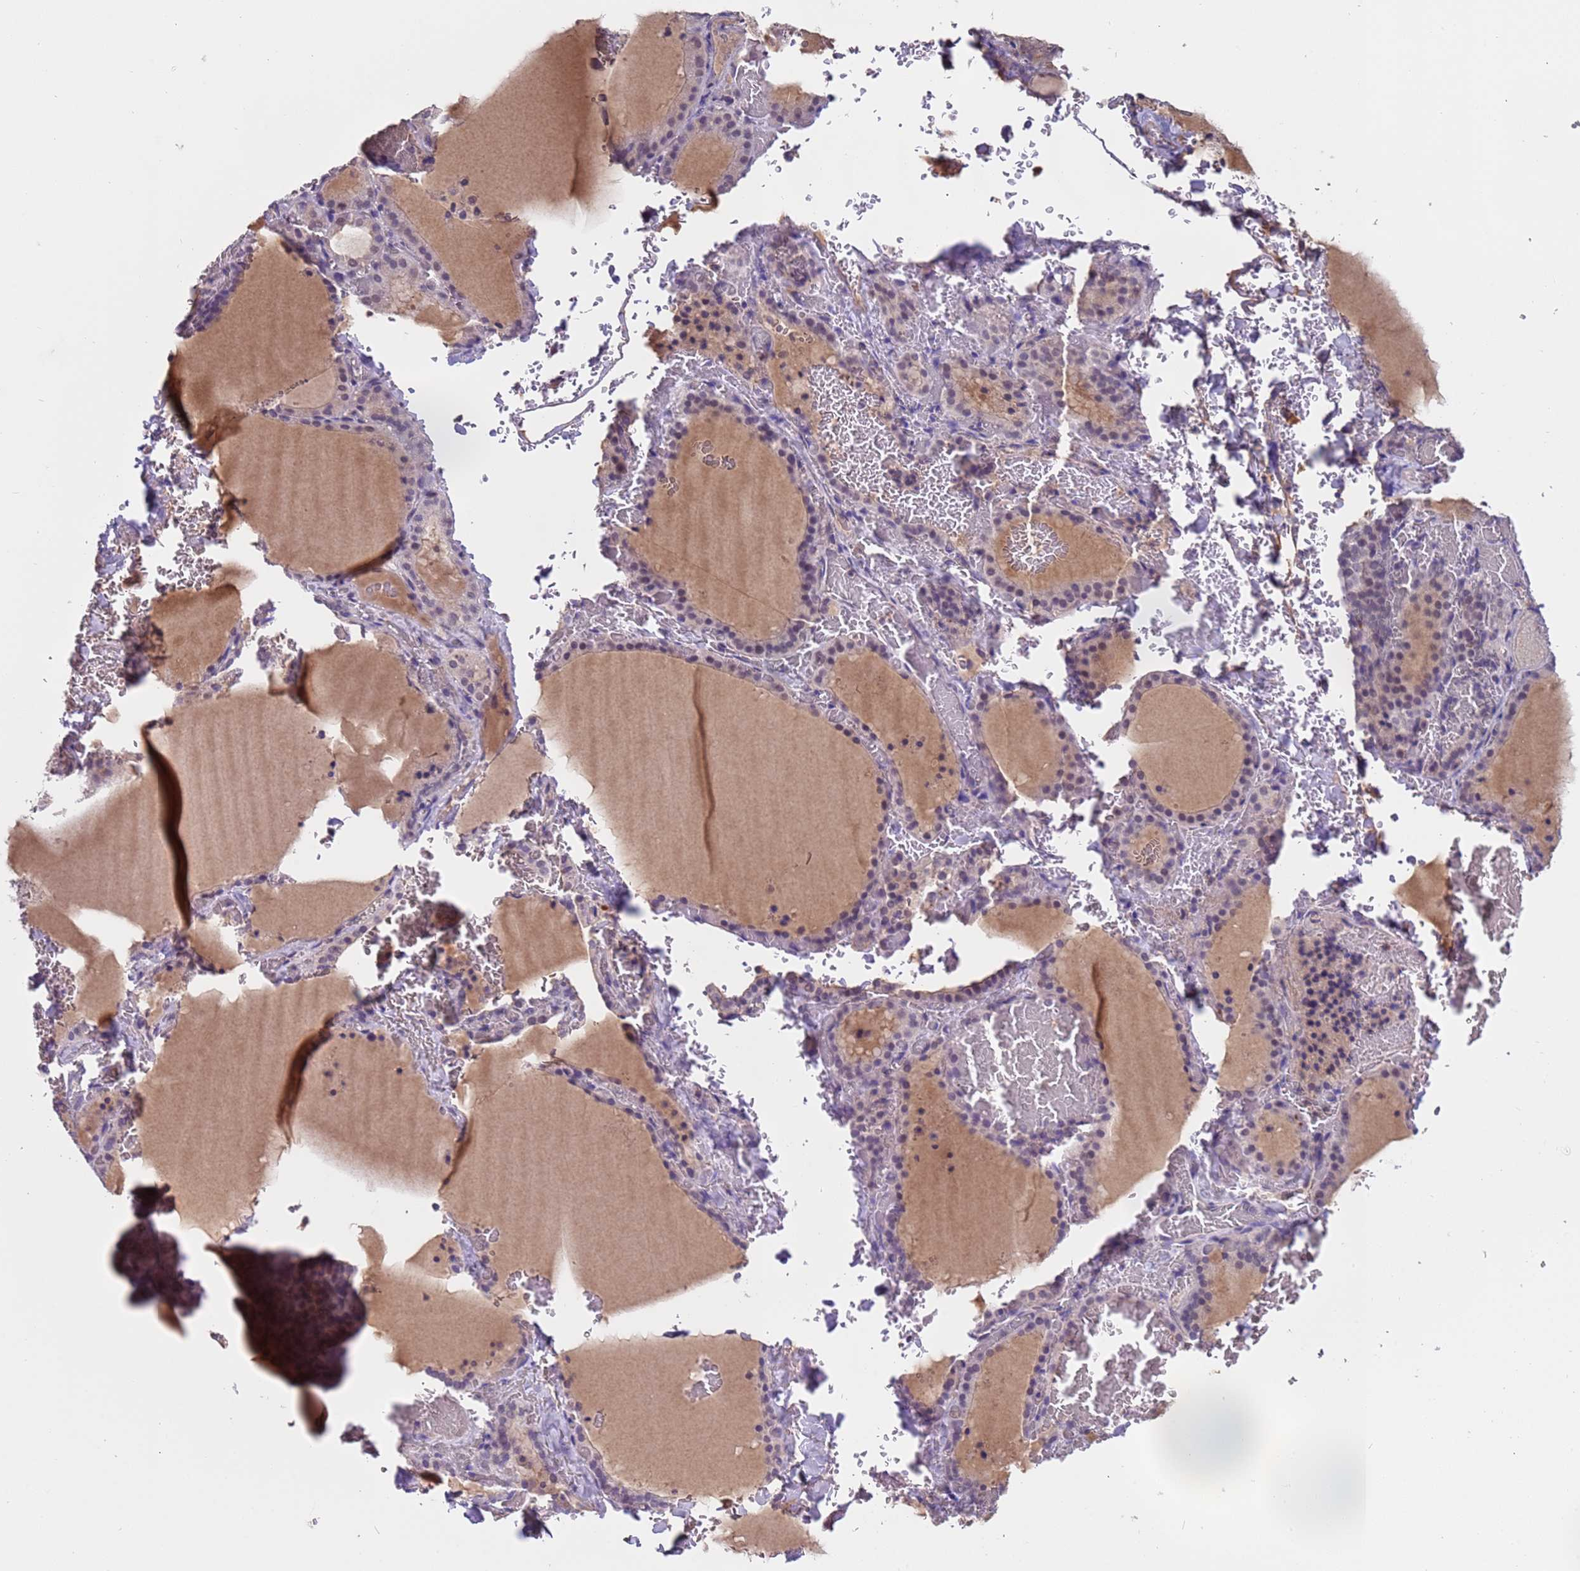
{"staining": {"intensity": "weak", "quantity": "25%-75%", "location": "nuclear"}, "tissue": "thyroid gland", "cell_type": "Glandular cells", "image_type": "normal", "snomed": [{"axis": "morphology", "description": "Normal tissue, NOS"}, {"axis": "topography", "description": "Thyroid gland"}], "caption": "Thyroid gland stained with IHC displays weak nuclear staining in approximately 25%-75% of glandular cells.", "gene": "ZNF248", "patient": {"sex": "female", "age": 39}}